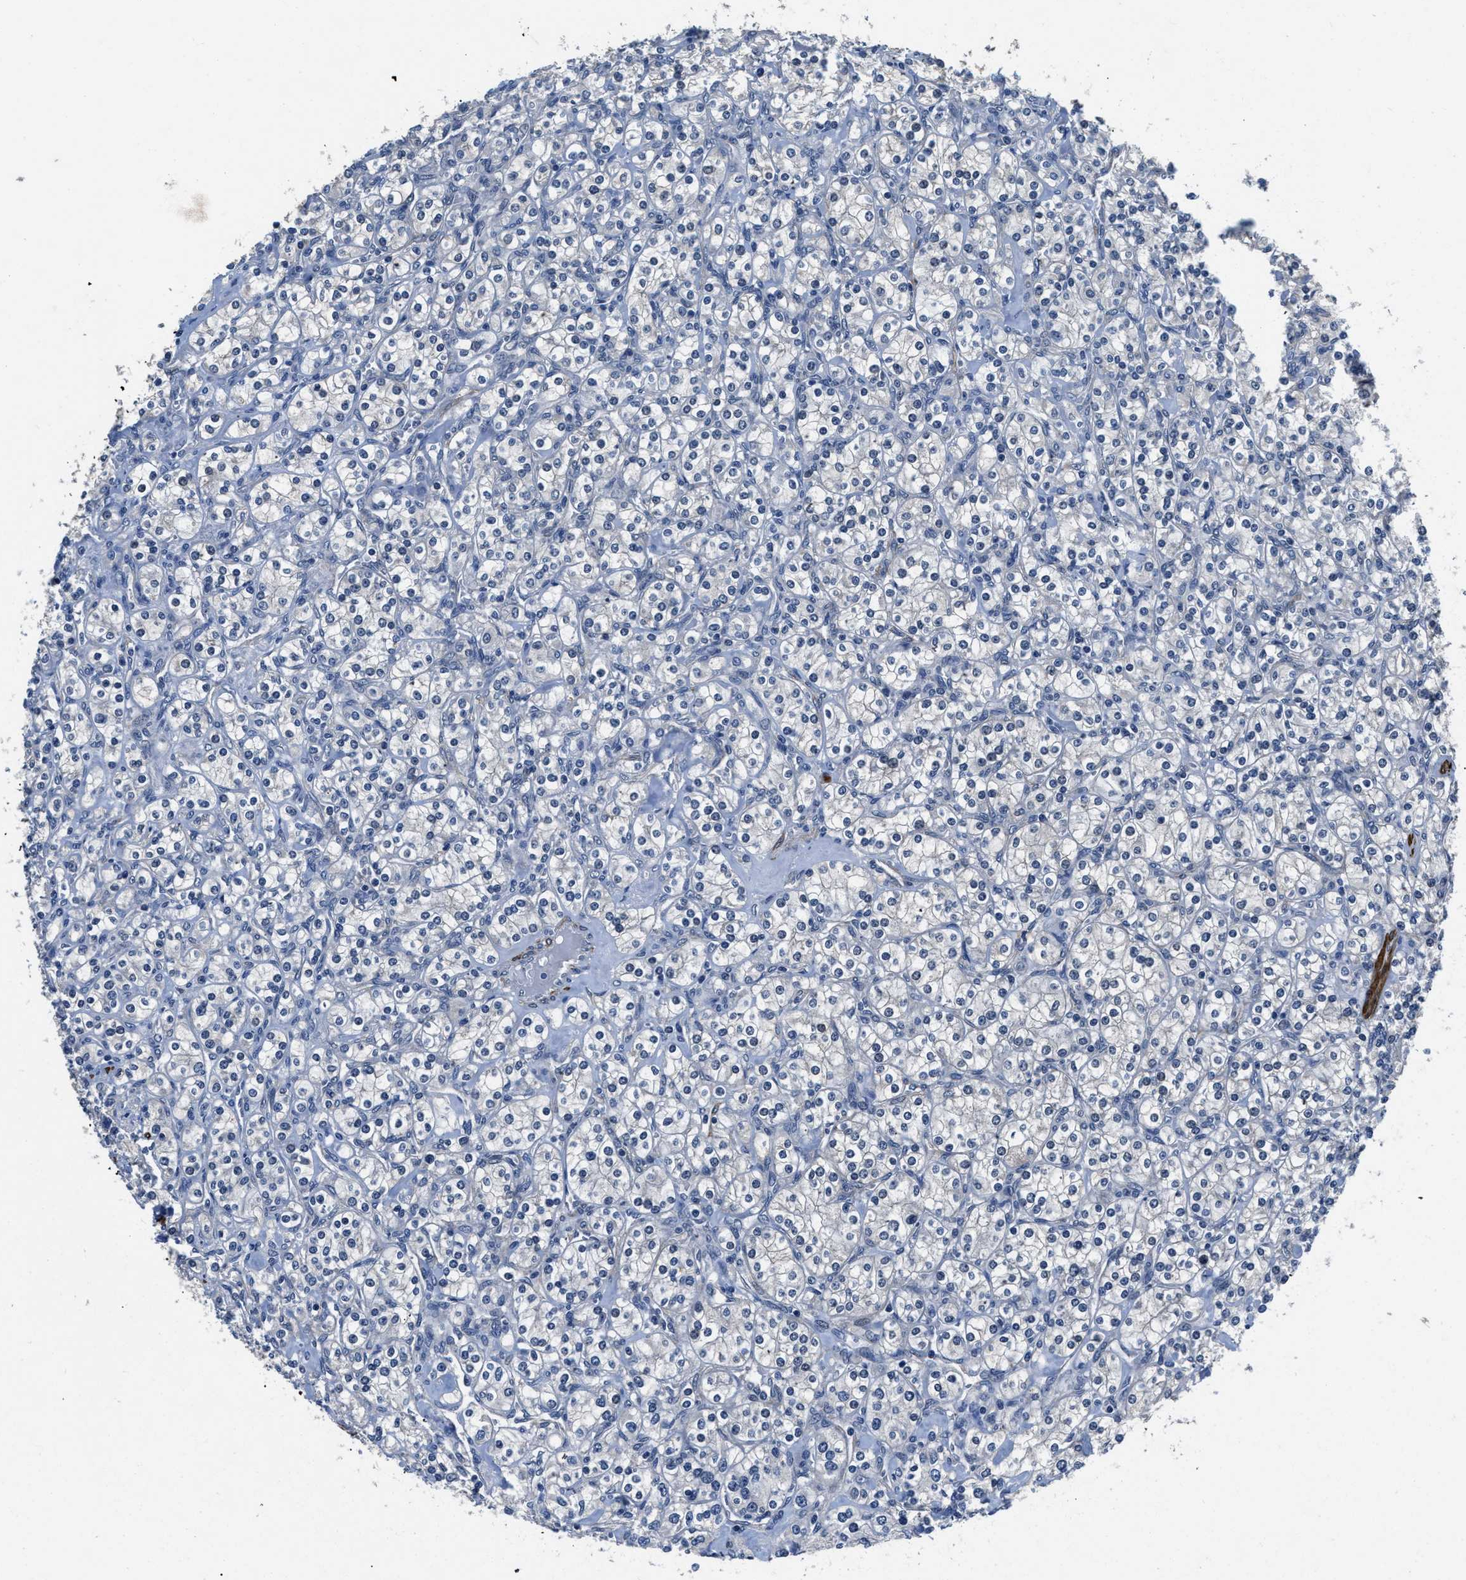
{"staining": {"intensity": "negative", "quantity": "none", "location": "none"}, "tissue": "renal cancer", "cell_type": "Tumor cells", "image_type": "cancer", "snomed": [{"axis": "morphology", "description": "Adenocarcinoma, NOS"}, {"axis": "topography", "description": "Kidney"}], "caption": "IHC of renal cancer shows no positivity in tumor cells.", "gene": "LANCL2", "patient": {"sex": "male", "age": 77}}